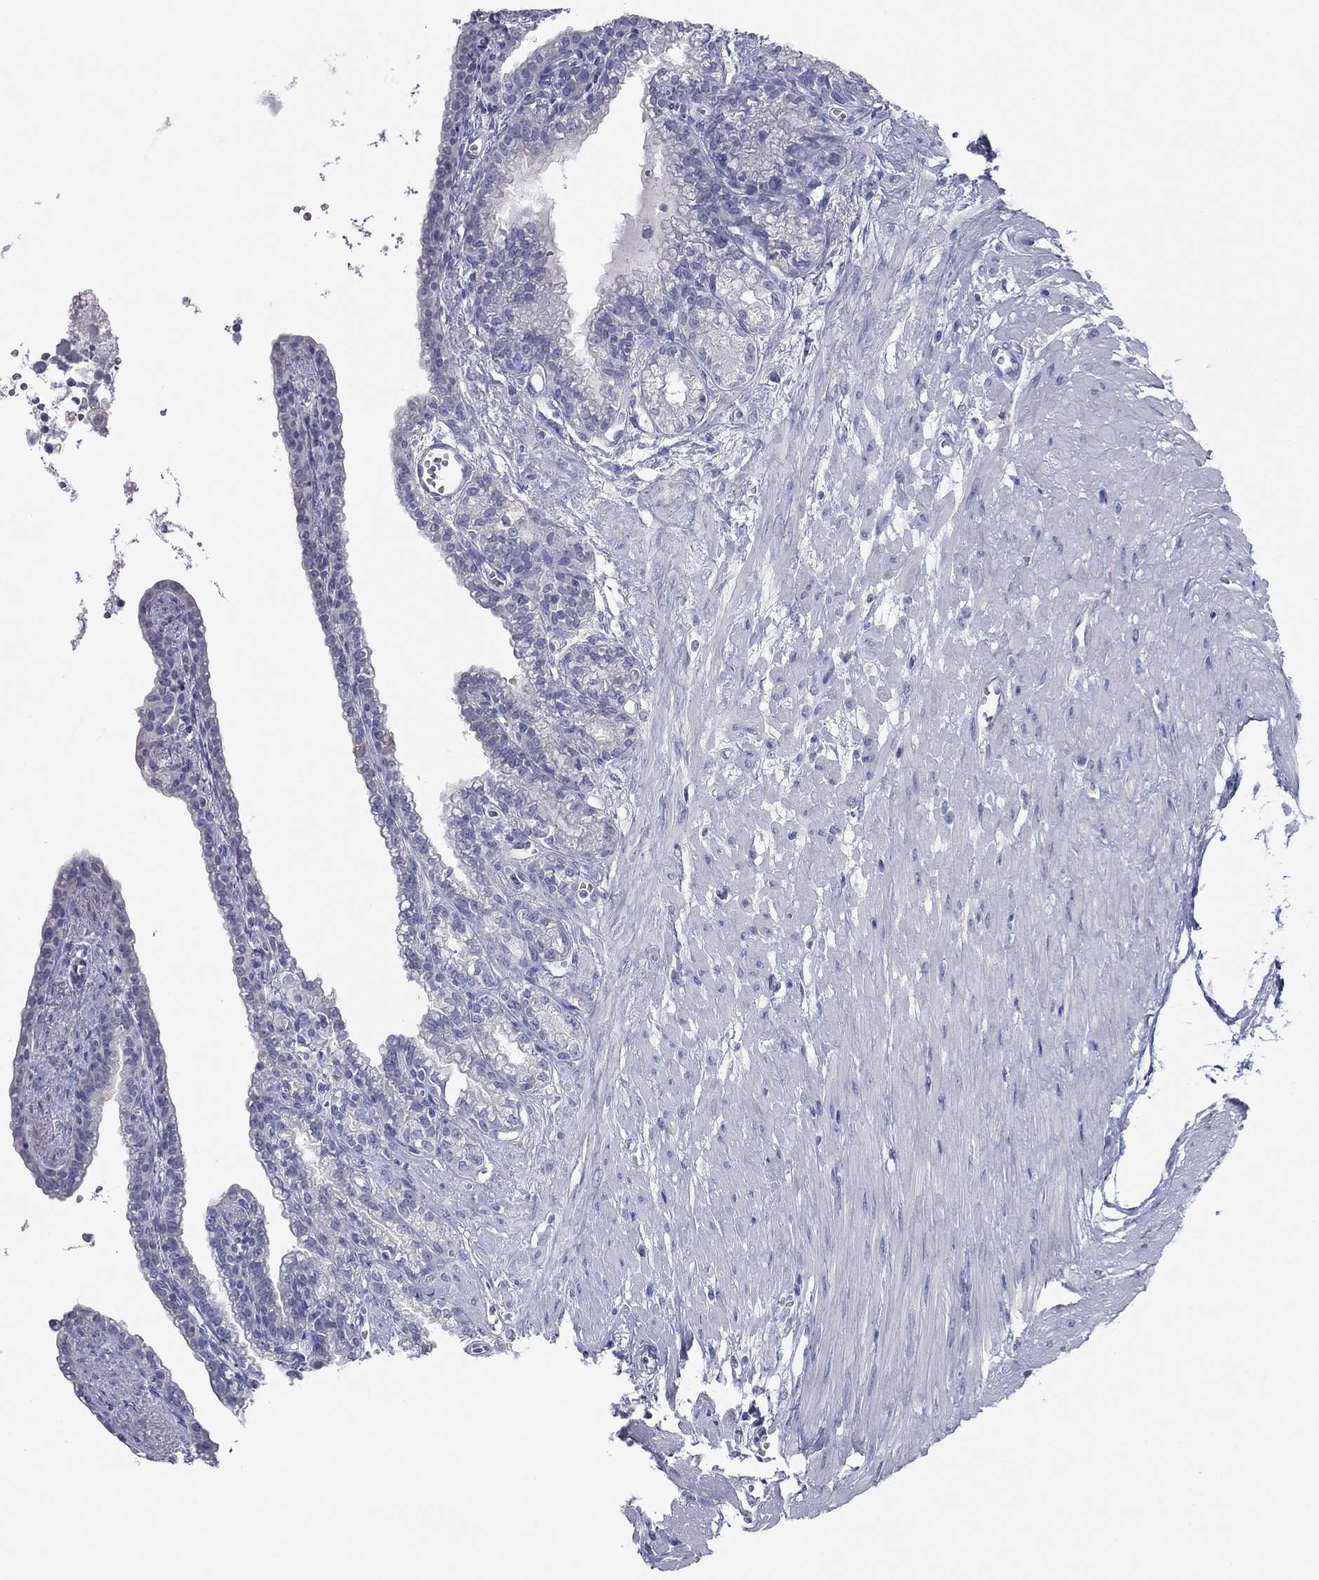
{"staining": {"intensity": "negative", "quantity": "none", "location": "none"}, "tissue": "seminal vesicle", "cell_type": "Glandular cells", "image_type": "normal", "snomed": [{"axis": "morphology", "description": "Normal tissue, NOS"}, {"axis": "morphology", "description": "Urothelial carcinoma, NOS"}, {"axis": "topography", "description": "Urinary bladder"}, {"axis": "topography", "description": "Seminal veicle"}], "caption": "Seminal vesicle was stained to show a protein in brown. There is no significant expression in glandular cells. (DAB immunohistochemistry (IHC) with hematoxylin counter stain).", "gene": "PLS1", "patient": {"sex": "male", "age": 76}}